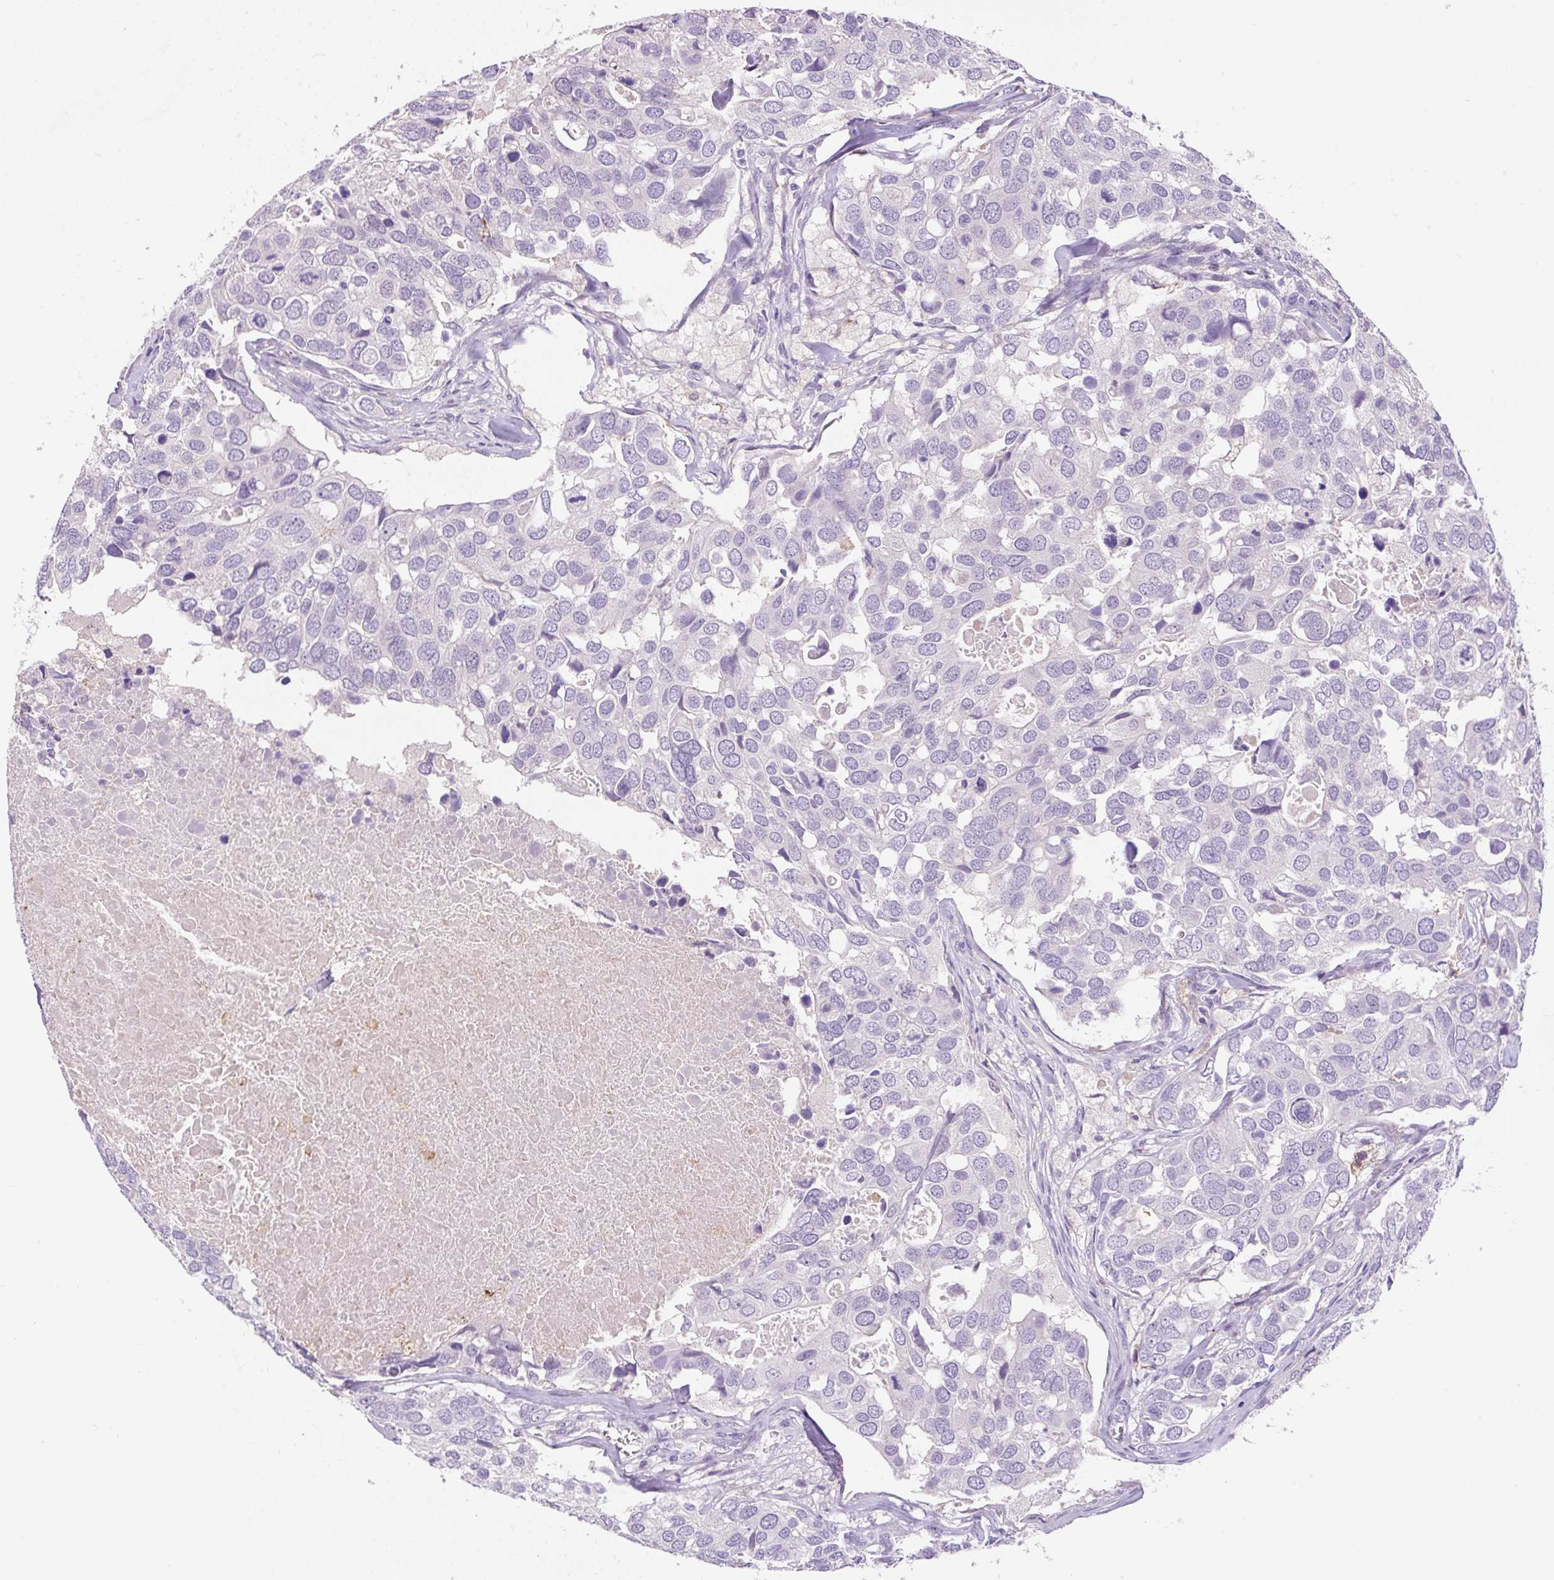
{"staining": {"intensity": "negative", "quantity": "none", "location": "none"}, "tissue": "breast cancer", "cell_type": "Tumor cells", "image_type": "cancer", "snomed": [{"axis": "morphology", "description": "Duct carcinoma"}, {"axis": "topography", "description": "Breast"}], "caption": "Immunohistochemistry (IHC) of human intraductal carcinoma (breast) displays no staining in tumor cells.", "gene": "TDRD15", "patient": {"sex": "female", "age": 83}}